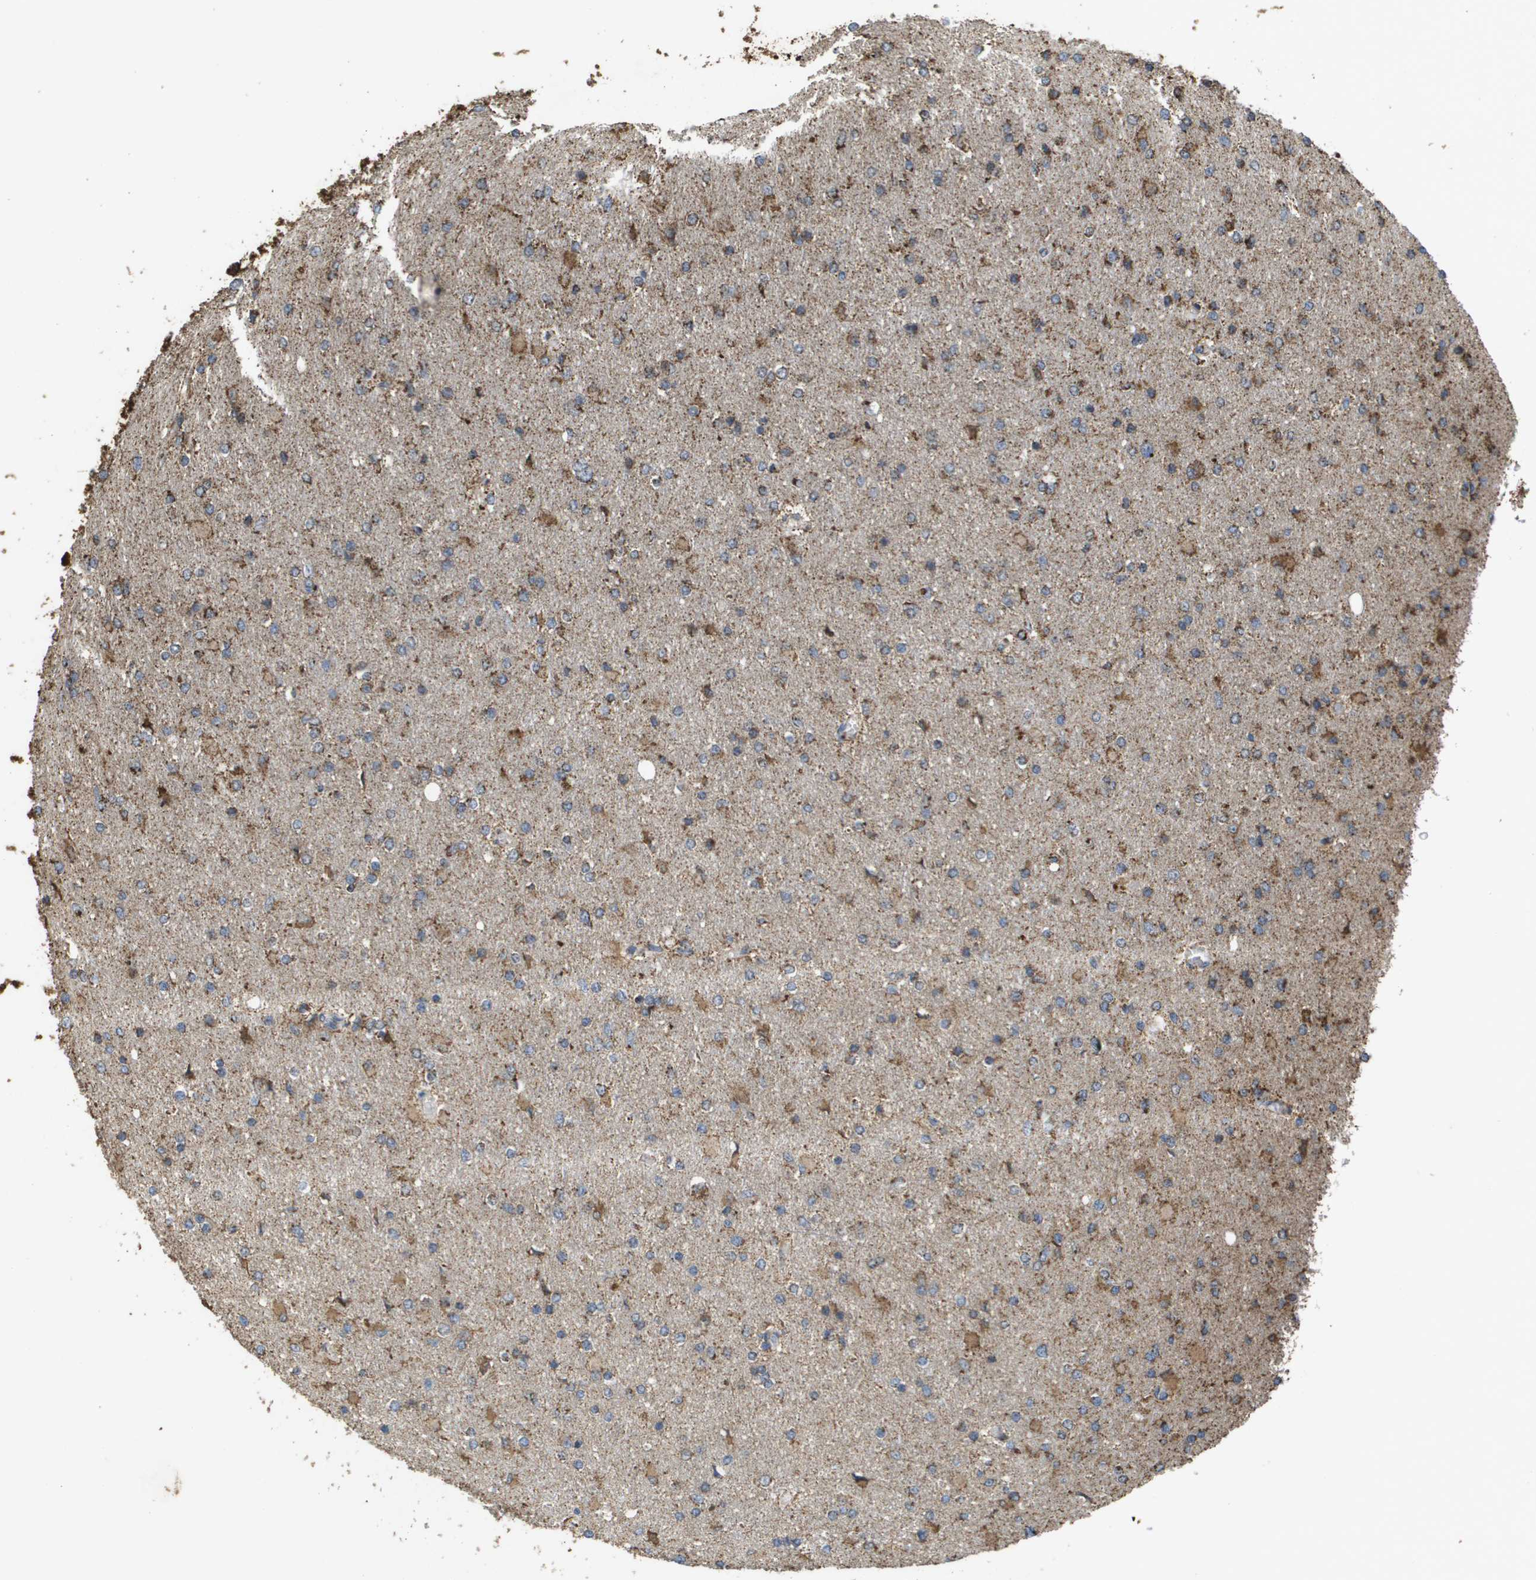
{"staining": {"intensity": "weak", "quantity": "<25%", "location": "cytoplasmic/membranous"}, "tissue": "glioma", "cell_type": "Tumor cells", "image_type": "cancer", "snomed": [{"axis": "morphology", "description": "Glioma, malignant, High grade"}, {"axis": "topography", "description": "Cerebral cortex"}], "caption": "Micrograph shows no significant protein staining in tumor cells of malignant glioma (high-grade).", "gene": "HSPE1", "patient": {"sex": "female", "age": 36}}